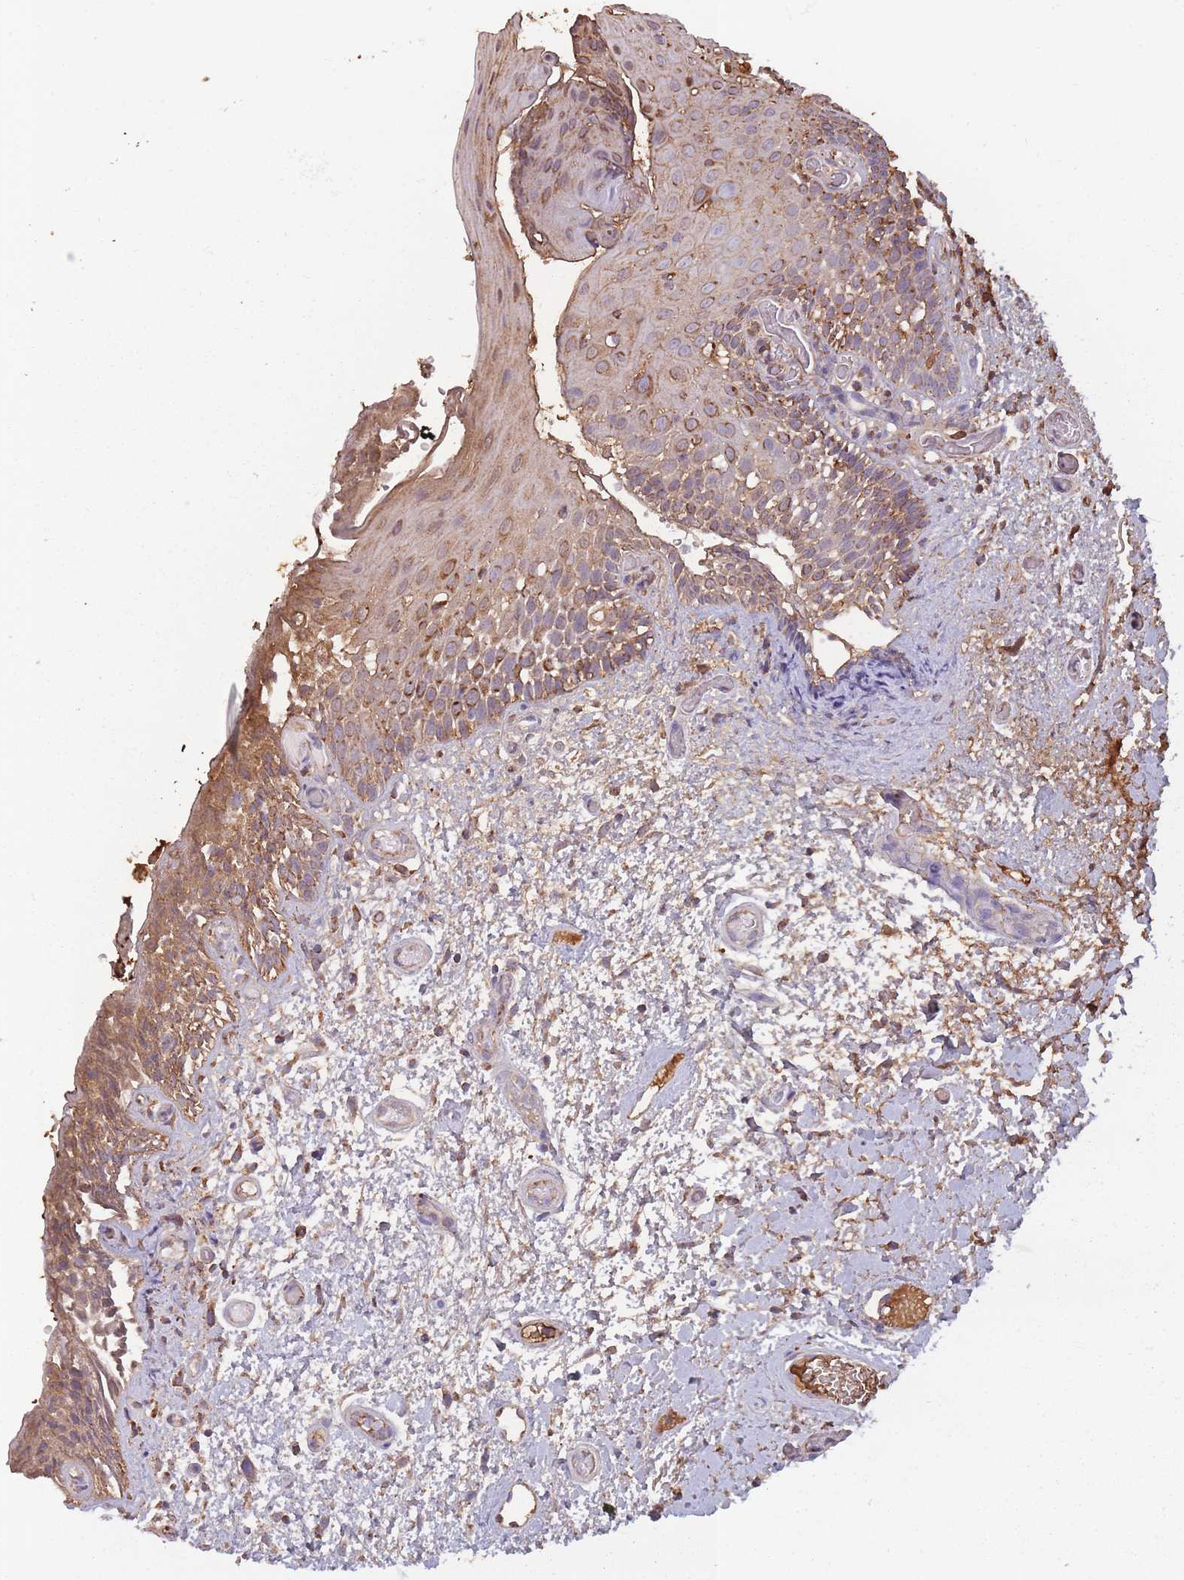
{"staining": {"intensity": "moderate", "quantity": "25%-75%", "location": "cytoplasmic/membranous"}, "tissue": "oral mucosa", "cell_type": "Squamous epithelial cells", "image_type": "normal", "snomed": [{"axis": "morphology", "description": "Normal tissue, NOS"}, {"axis": "morphology", "description": "Squamous cell carcinoma, NOS"}, {"axis": "topography", "description": "Oral tissue"}, {"axis": "topography", "description": "Tounge, NOS"}, {"axis": "topography", "description": "Head-Neck"}], "caption": "The image exhibits staining of normal oral mucosa, revealing moderate cytoplasmic/membranous protein positivity (brown color) within squamous epithelial cells. (brown staining indicates protein expression, while blue staining denotes nuclei).", "gene": "KAT2A", "patient": {"sex": "male", "age": 76}}